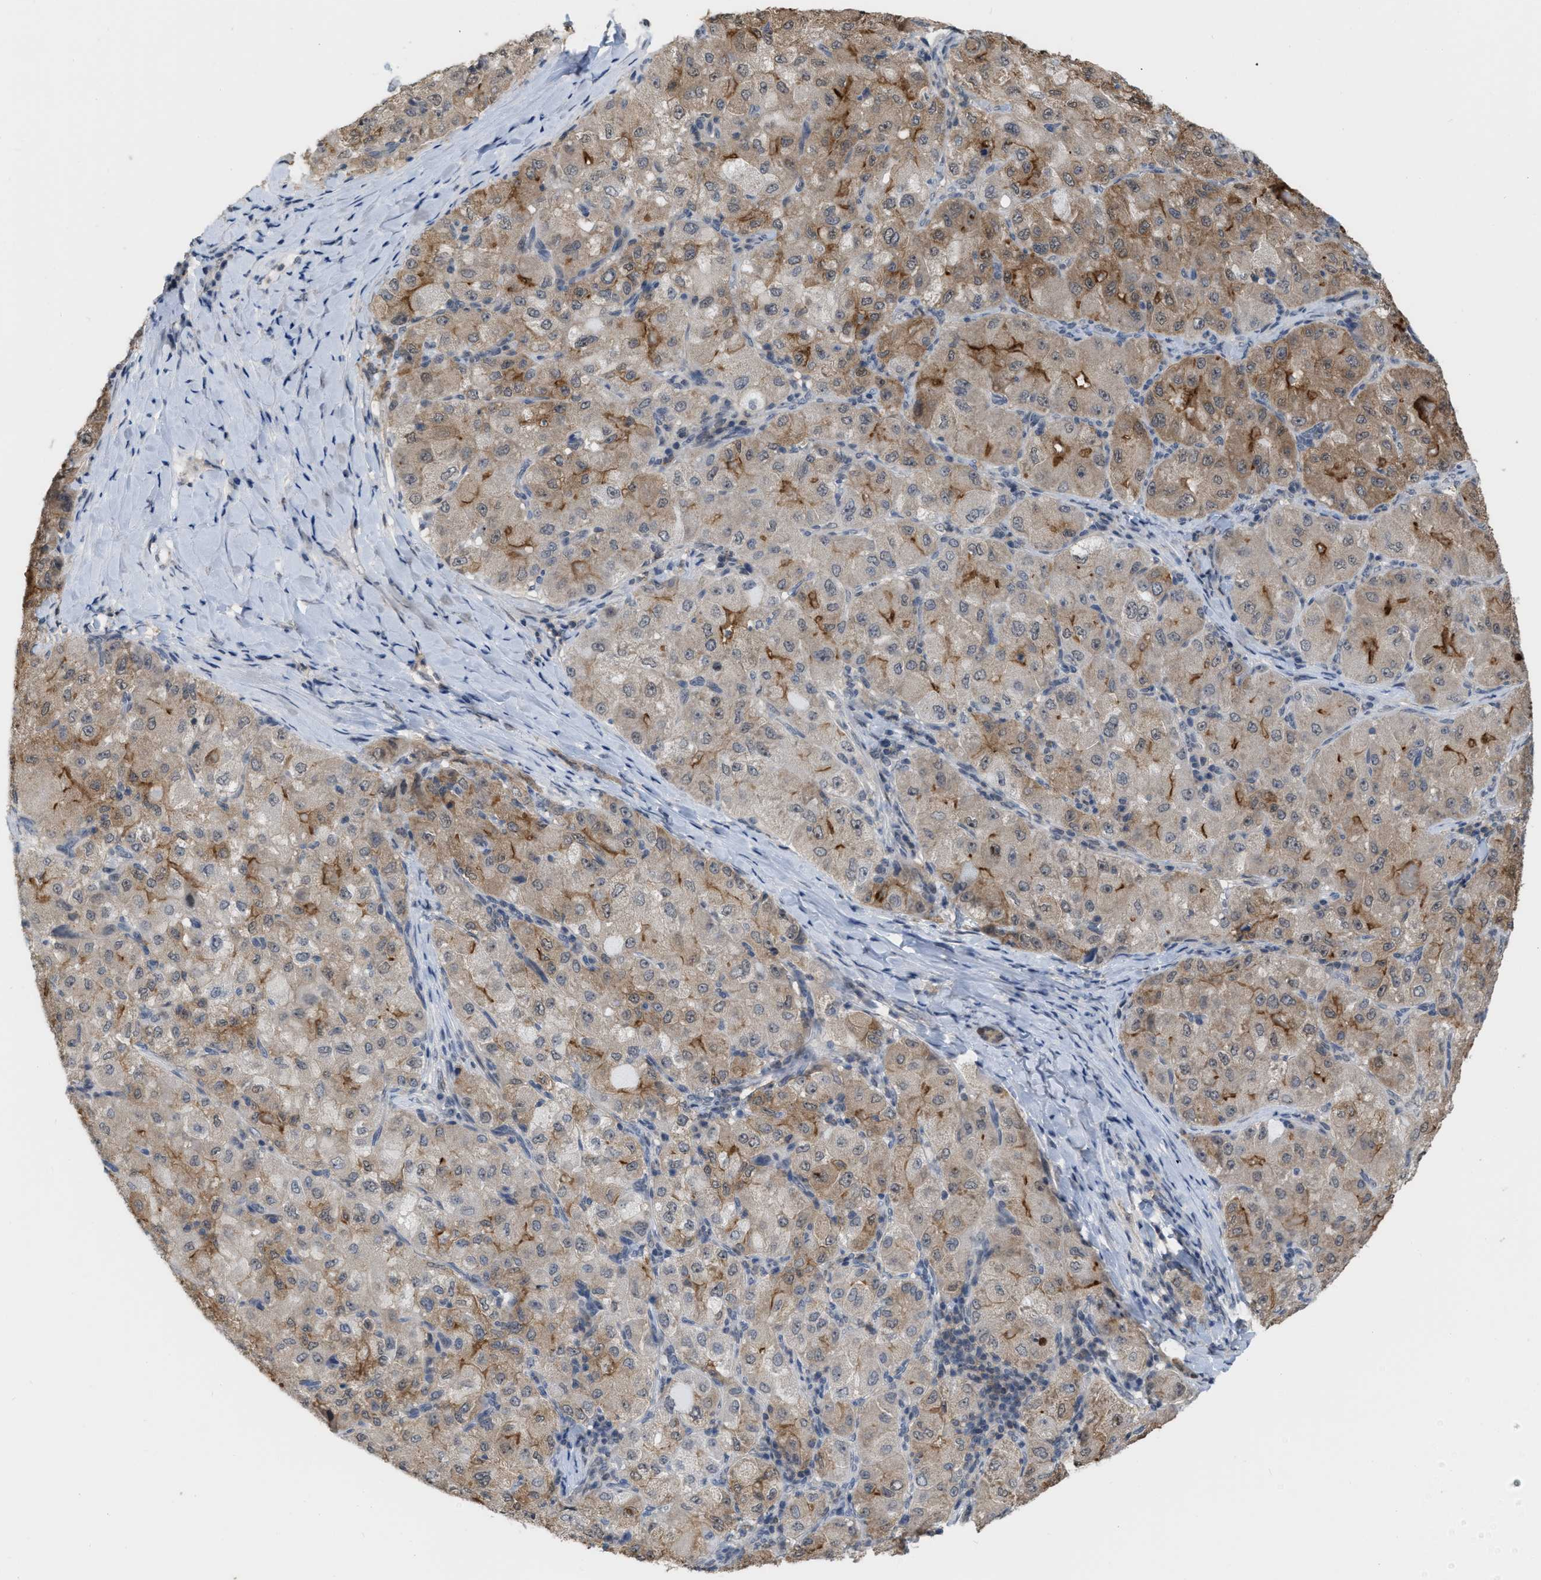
{"staining": {"intensity": "moderate", "quantity": ">75%", "location": "cytoplasmic/membranous"}, "tissue": "liver cancer", "cell_type": "Tumor cells", "image_type": "cancer", "snomed": [{"axis": "morphology", "description": "Carcinoma, Hepatocellular, NOS"}, {"axis": "topography", "description": "Liver"}], "caption": "Immunohistochemistry (IHC) (DAB (3,3'-diaminobenzidine)) staining of human liver hepatocellular carcinoma shows moderate cytoplasmic/membranous protein positivity in about >75% of tumor cells. (Stains: DAB in brown, nuclei in blue, Microscopy: brightfield microscopy at high magnification).", "gene": "BAIAP2L1", "patient": {"sex": "male", "age": 80}}